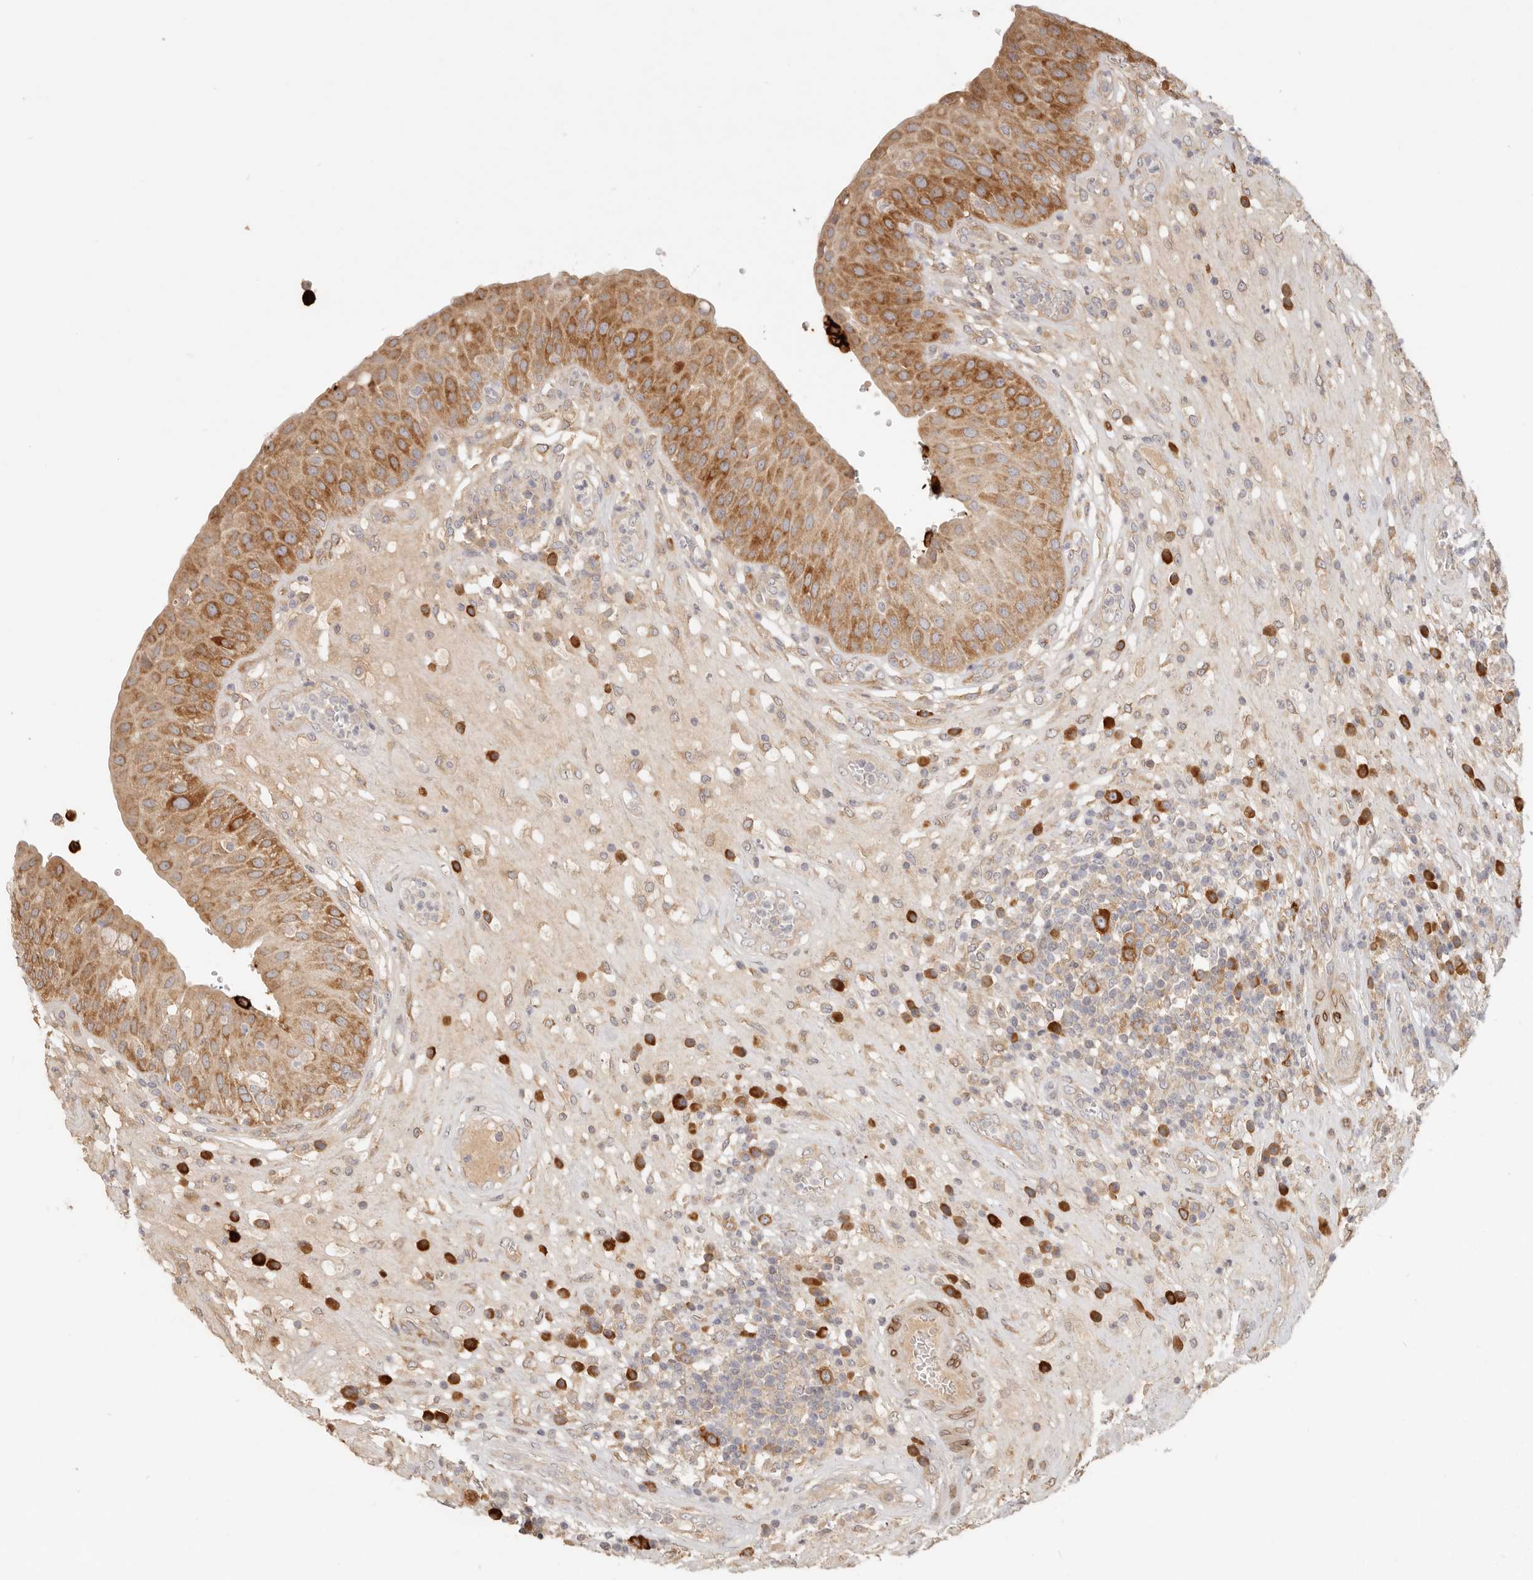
{"staining": {"intensity": "moderate", "quantity": ">75%", "location": "cytoplasmic/membranous"}, "tissue": "urinary bladder", "cell_type": "Urothelial cells", "image_type": "normal", "snomed": [{"axis": "morphology", "description": "Normal tissue, NOS"}, {"axis": "topography", "description": "Urinary bladder"}], "caption": "Immunohistochemical staining of normal urinary bladder reveals moderate cytoplasmic/membranous protein expression in approximately >75% of urothelial cells.", "gene": "PABPC4", "patient": {"sex": "female", "age": 62}}